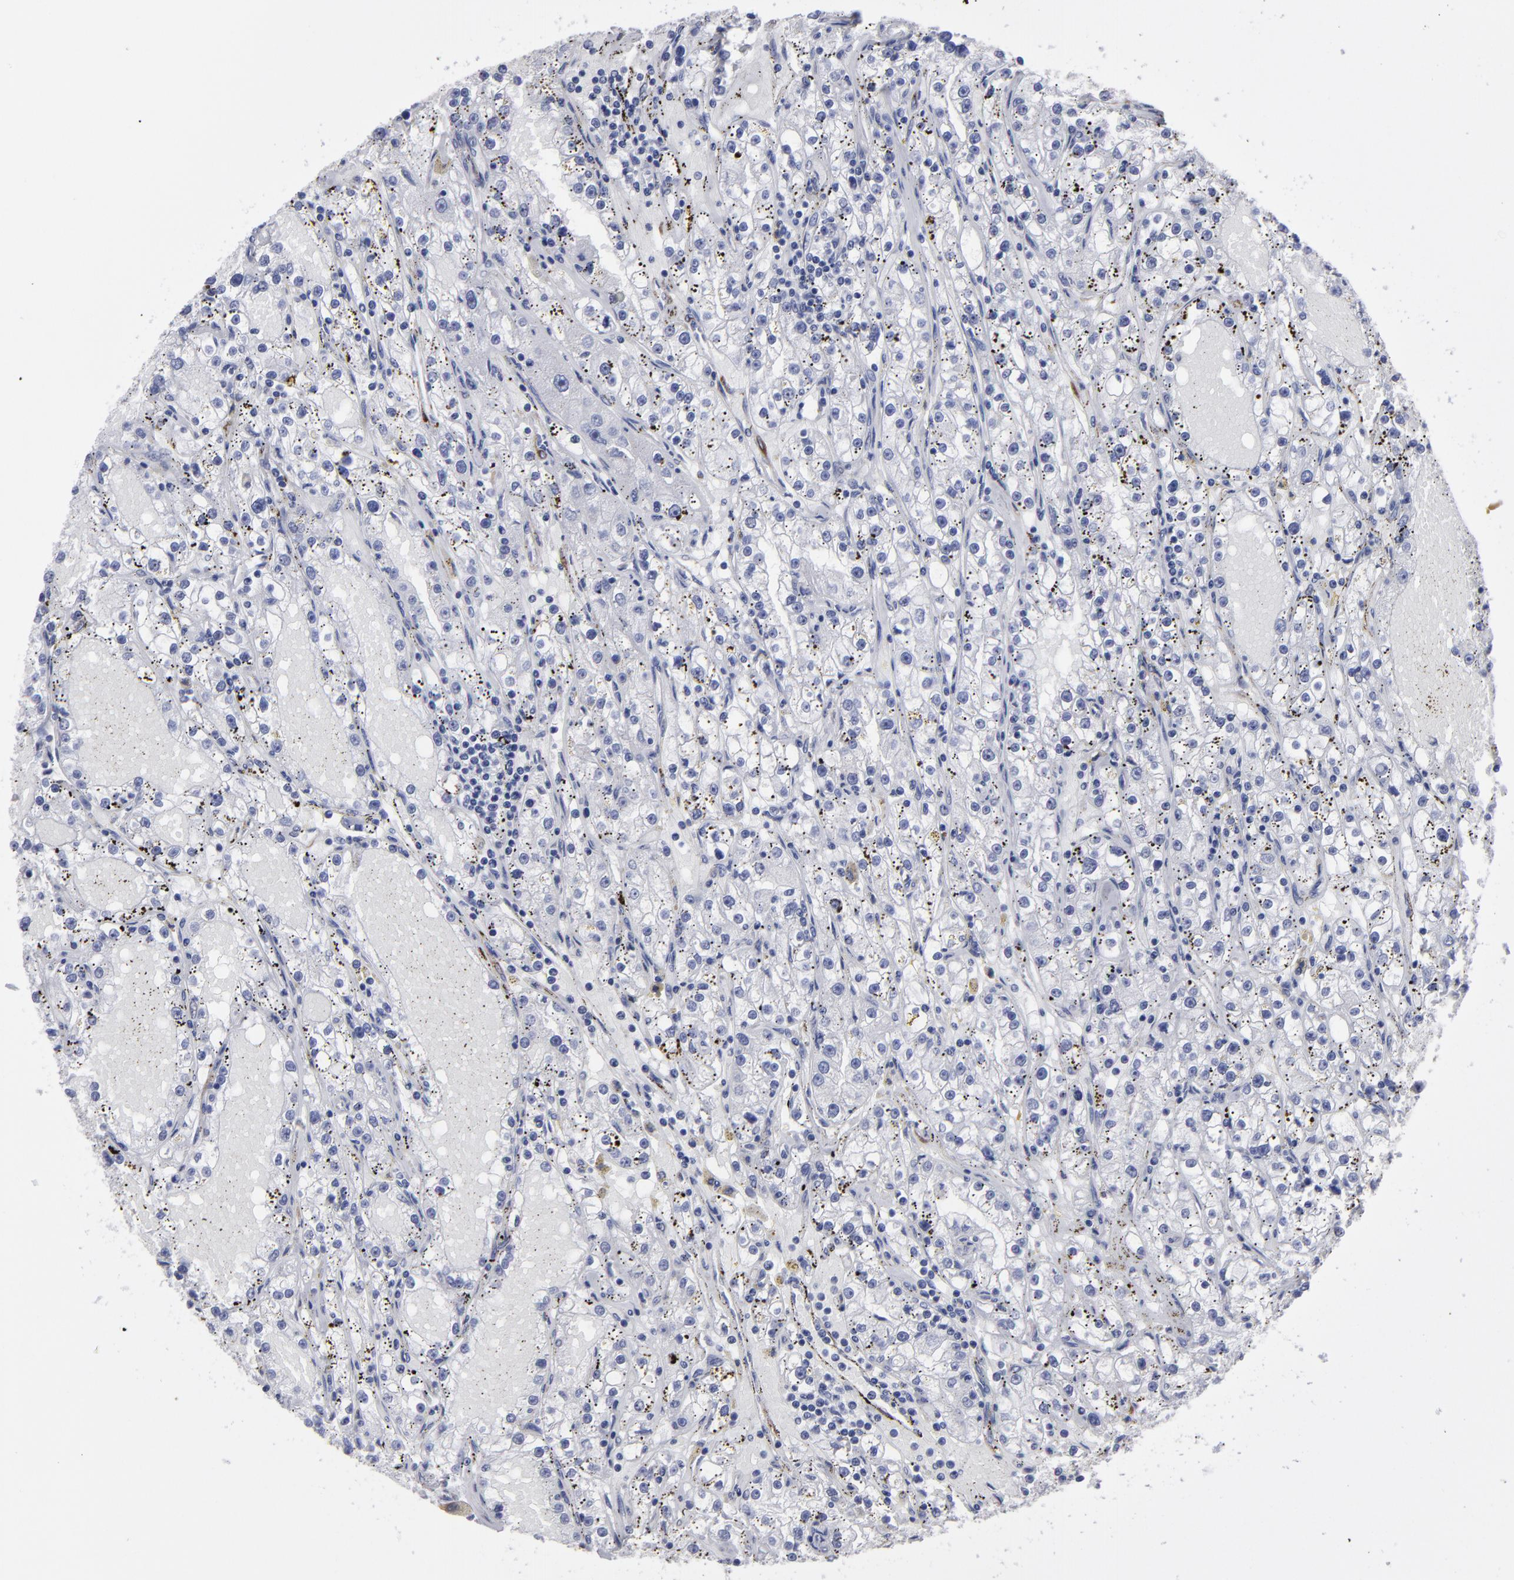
{"staining": {"intensity": "negative", "quantity": "none", "location": "none"}, "tissue": "renal cancer", "cell_type": "Tumor cells", "image_type": "cancer", "snomed": [{"axis": "morphology", "description": "Adenocarcinoma, NOS"}, {"axis": "topography", "description": "Kidney"}], "caption": "The immunohistochemistry (IHC) micrograph has no significant positivity in tumor cells of renal adenocarcinoma tissue. Nuclei are stained in blue.", "gene": "SLMAP", "patient": {"sex": "male", "age": 56}}